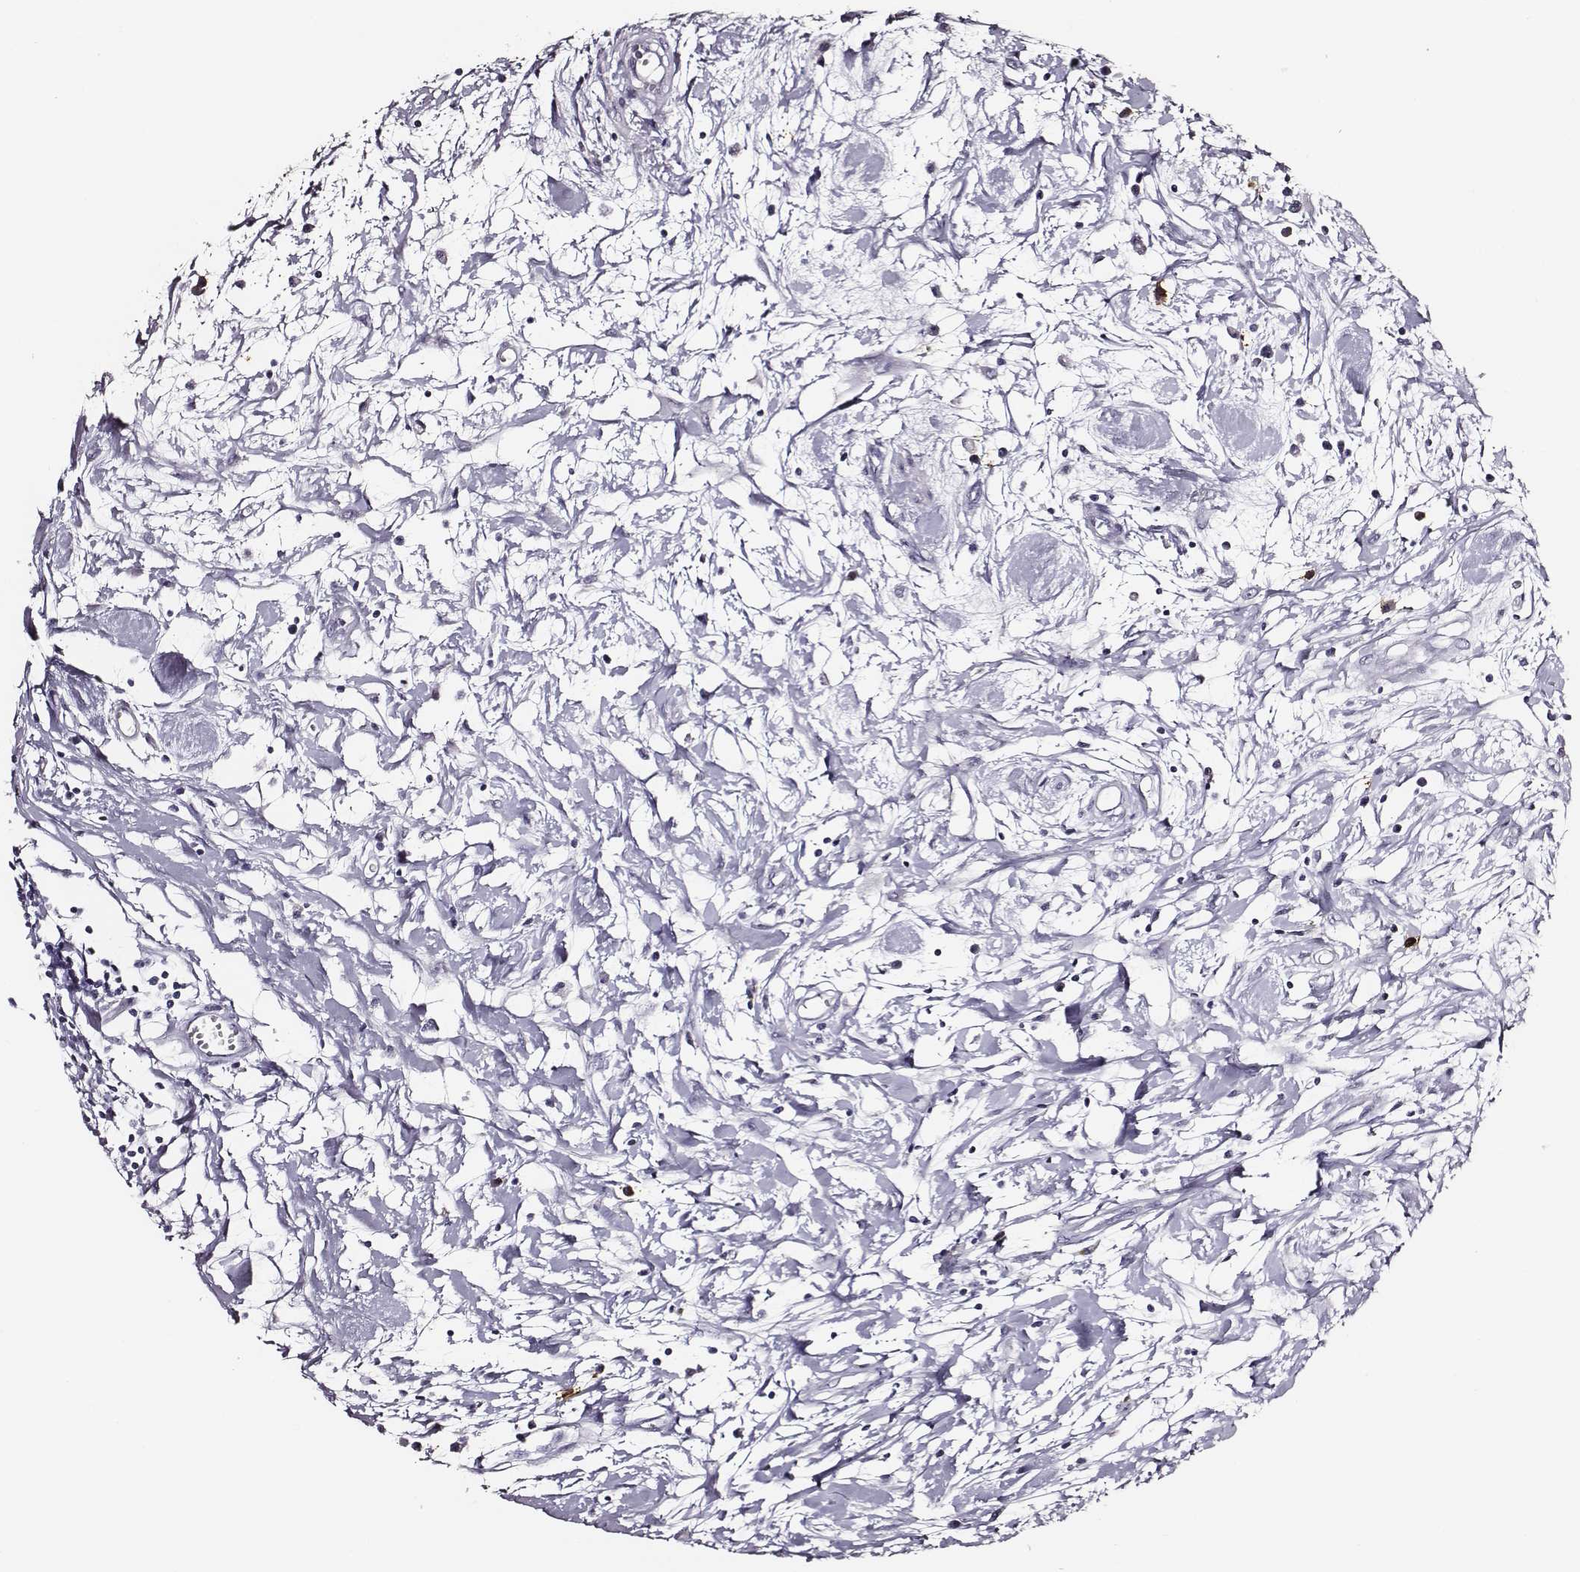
{"staining": {"intensity": "negative", "quantity": "none", "location": "none"}, "tissue": "testis cancer", "cell_type": "Tumor cells", "image_type": "cancer", "snomed": [{"axis": "morphology", "description": "Carcinoma, Embryonal, NOS"}, {"axis": "morphology", "description": "Teratoma, malignant, NOS"}, {"axis": "topography", "description": "Testis"}], "caption": "There is no significant positivity in tumor cells of testis malignant teratoma.", "gene": "DPEP1", "patient": {"sex": "male", "age": 44}}